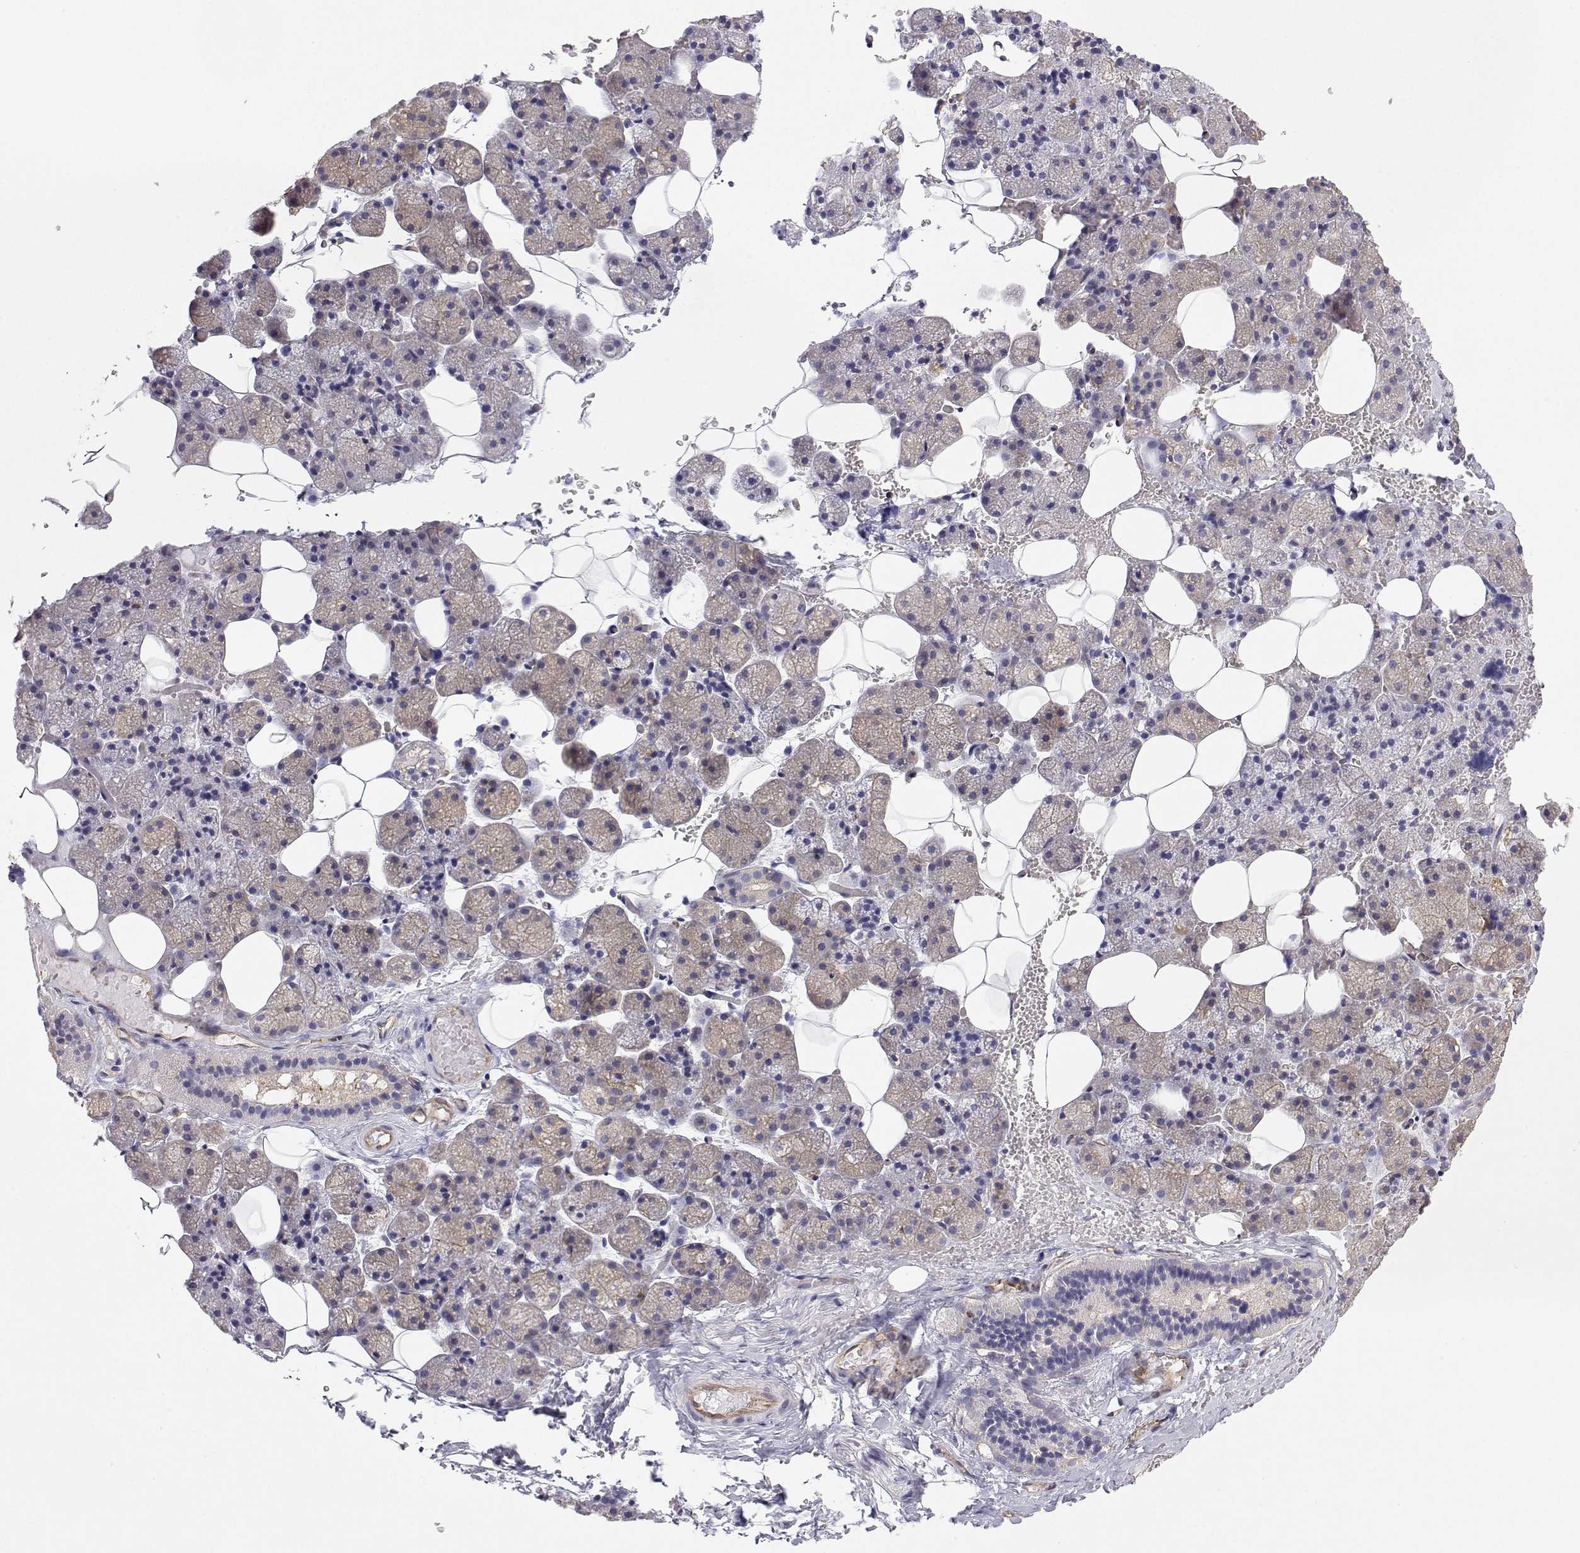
{"staining": {"intensity": "moderate", "quantity": "25%-75%", "location": "cytoplasmic/membranous"}, "tissue": "salivary gland", "cell_type": "Glandular cells", "image_type": "normal", "snomed": [{"axis": "morphology", "description": "Normal tissue, NOS"}, {"axis": "topography", "description": "Salivary gland"}, {"axis": "topography", "description": "Peripheral nerve tissue"}], "caption": "This micrograph displays IHC staining of normal salivary gland, with medium moderate cytoplasmic/membranous positivity in approximately 25%-75% of glandular cells.", "gene": "MYH9", "patient": {"sex": "male", "age": 38}}